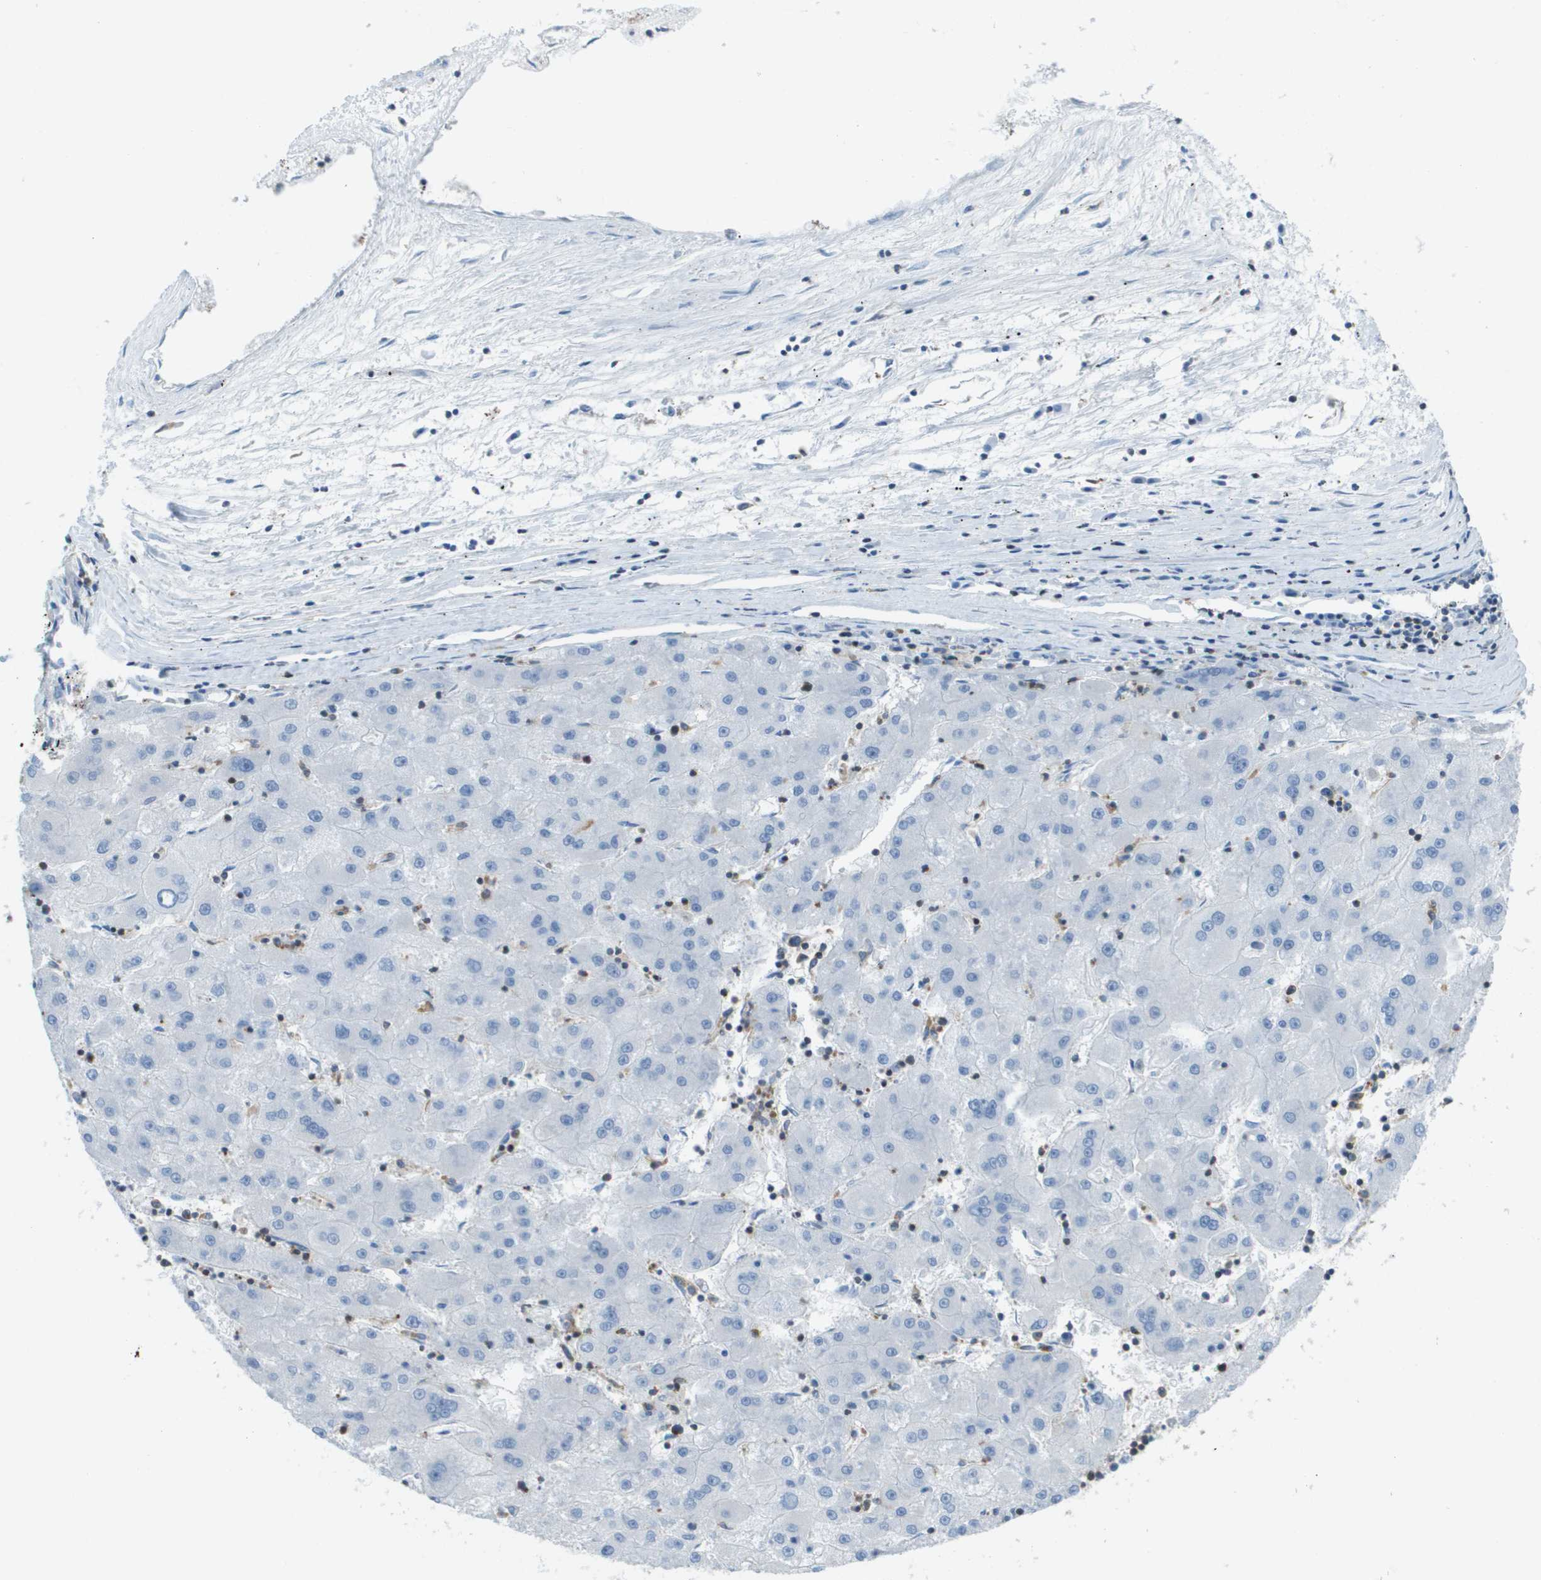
{"staining": {"intensity": "negative", "quantity": "none", "location": "none"}, "tissue": "liver cancer", "cell_type": "Tumor cells", "image_type": "cancer", "snomed": [{"axis": "morphology", "description": "Carcinoma, Hepatocellular, NOS"}, {"axis": "topography", "description": "Liver"}], "caption": "IHC photomicrograph of neoplastic tissue: human liver hepatocellular carcinoma stained with DAB demonstrates no significant protein expression in tumor cells.", "gene": "APBB1IP", "patient": {"sex": "male", "age": 72}}